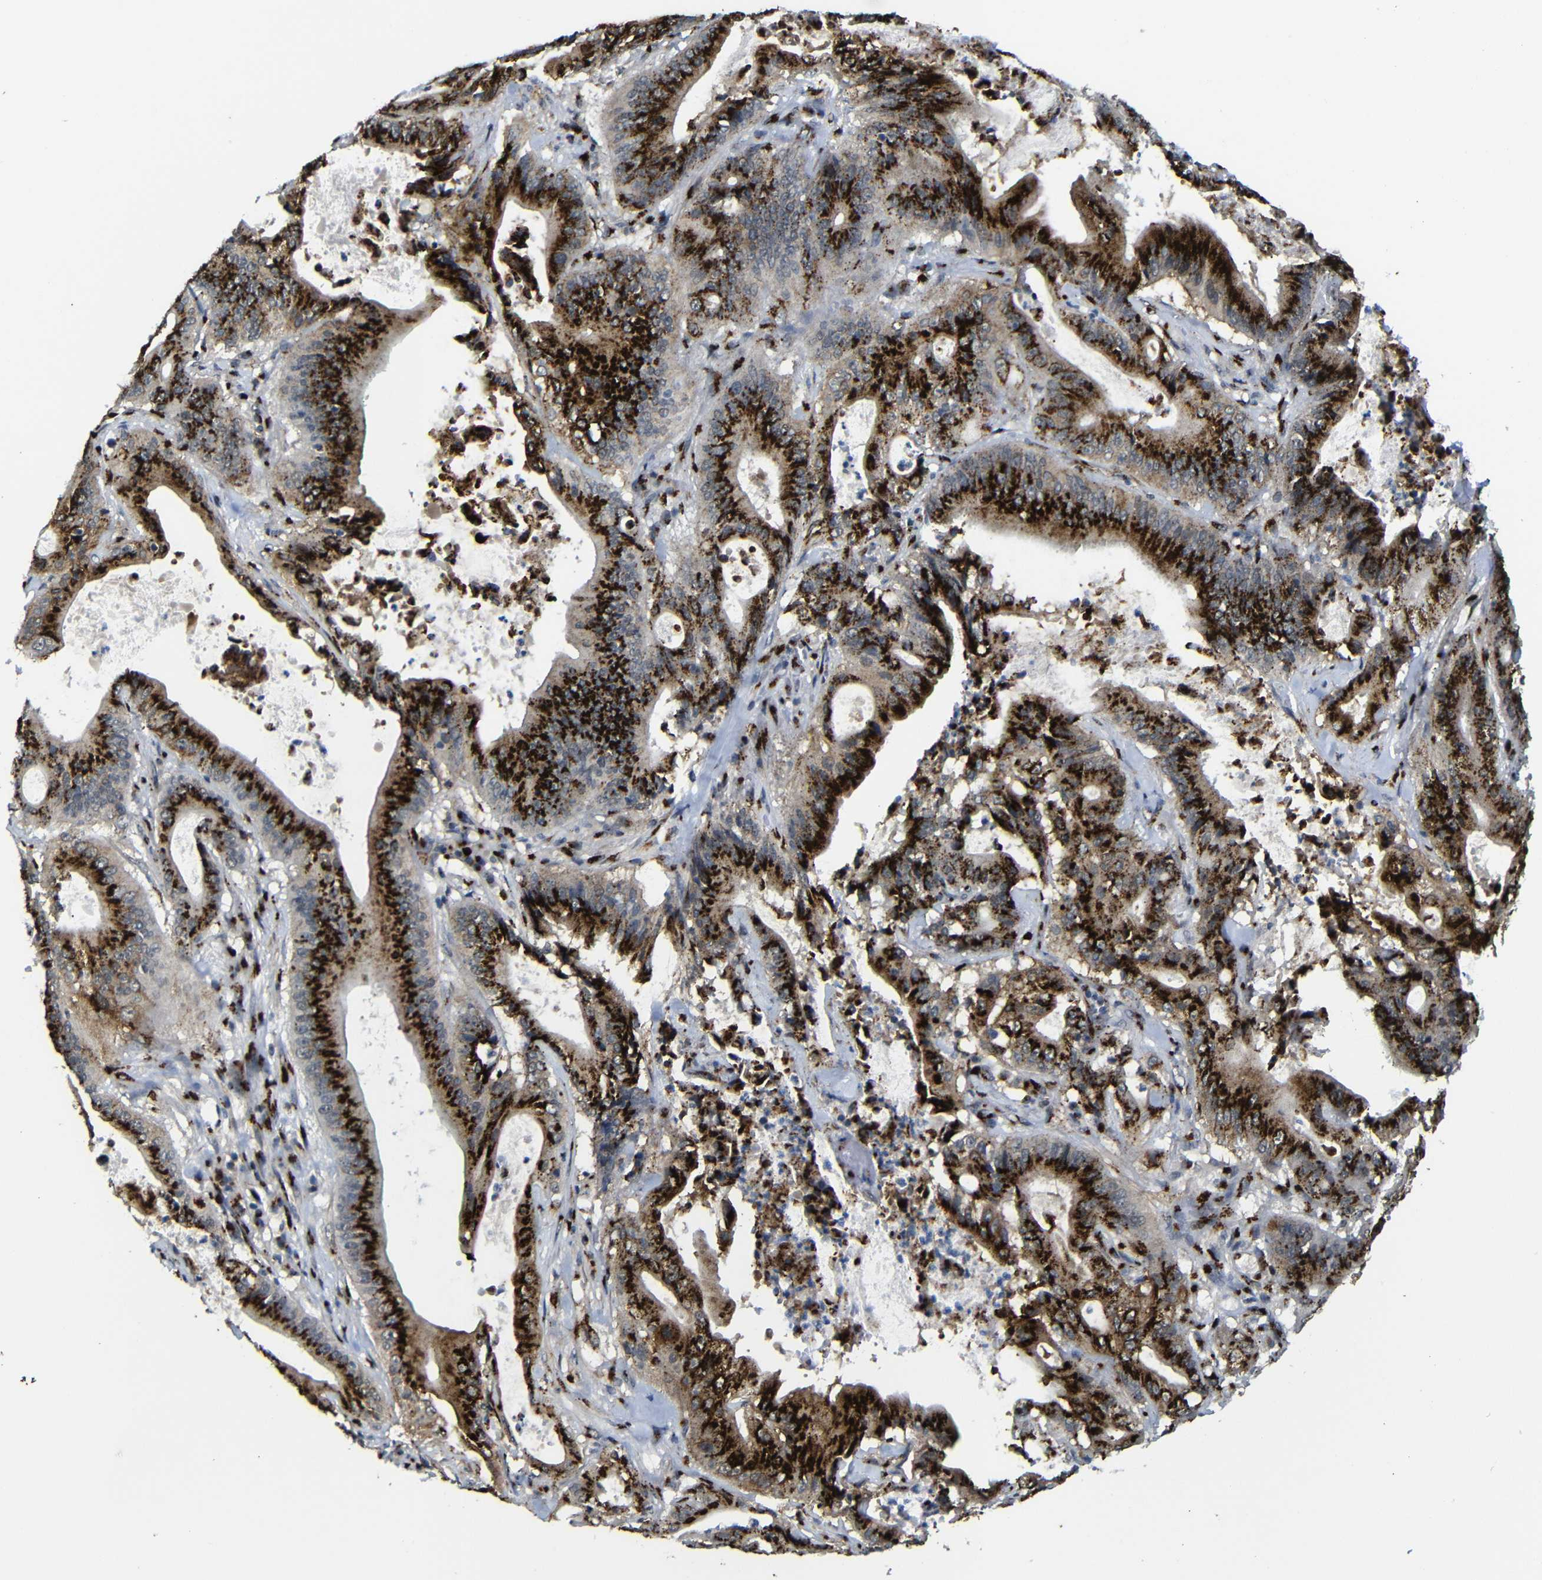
{"staining": {"intensity": "strong", "quantity": ">75%", "location": "cytoplasmic/membranous"}, "tissue": "pancreatic cancer", "cell_type": "Tumor cells", "image_type": "cancer", "snomed": [{"axis": "morphology", "description": "Normal tissue, NOS"}, {"axis": "topography", "description": "Lymph node"}], "caption": "Immunohistochemistry (IHC) of pancreatic cancer displays high levels of strong cytoplasmic/membranous expression in about >75% of tumor cells.", "gene": "TGOLN2", "patient": {"sex": "male", "age": 62}}